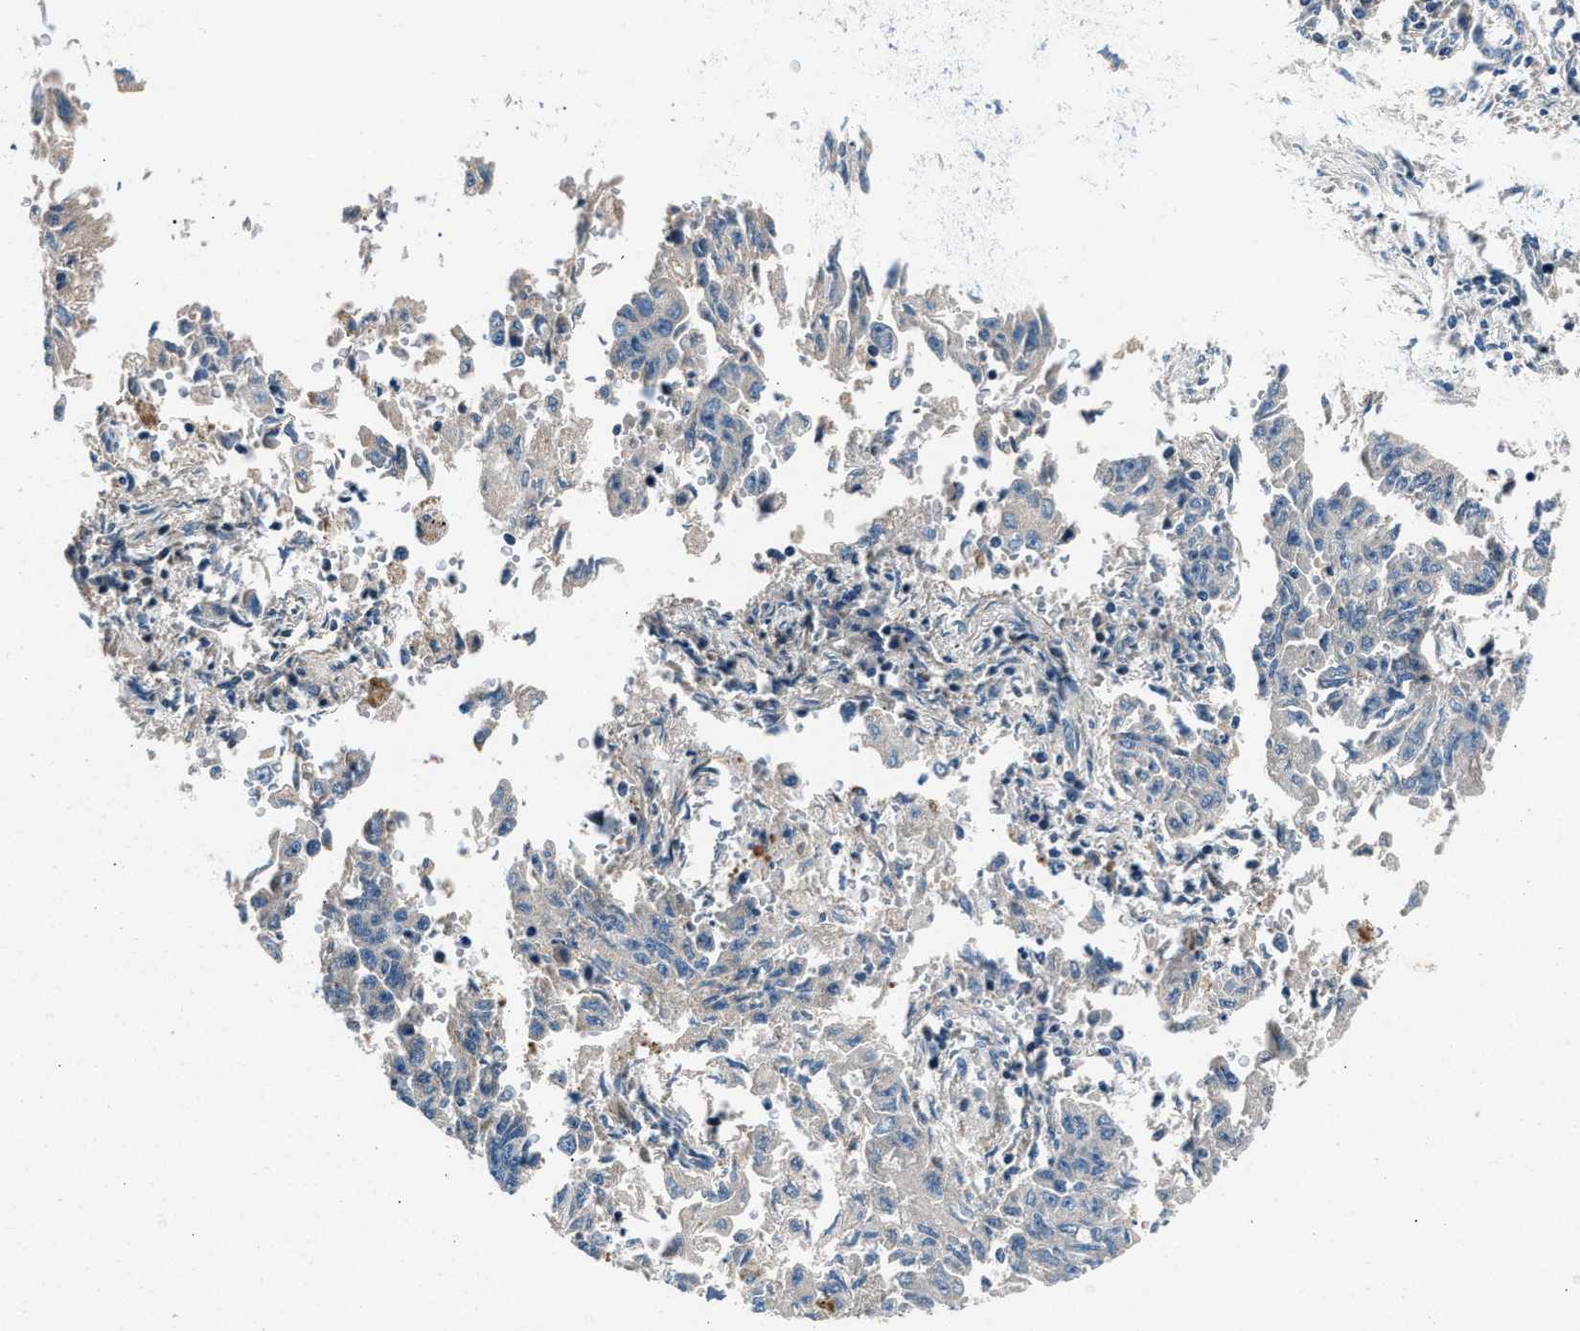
{"staining": {"intensity": "weak", "quantity": "<25%", "location": "cytoplasmic/membranous"}, "tissue": "lung cancer", "cell_type": "Tumor cells", "image_type": "cancer", "snomed": [{"axis": "morphology", "description": "Adenocarcinoma, NOS"}, {"axis": "topography", "description": "Lung"}], "caption": "Immunohistochemical staining of human adenocarcinoma (lung) demonstrates no significant staining in tumor cells. The staining was performed using DAB (3,3'-diaminobenzidine) to visualize the protein expression in brown, while the nuclei were stained in blue with hematoxylin (Magnification: 20x).", "gene": "DENND6B", "patient": {"sex": "female", "age": 51}}